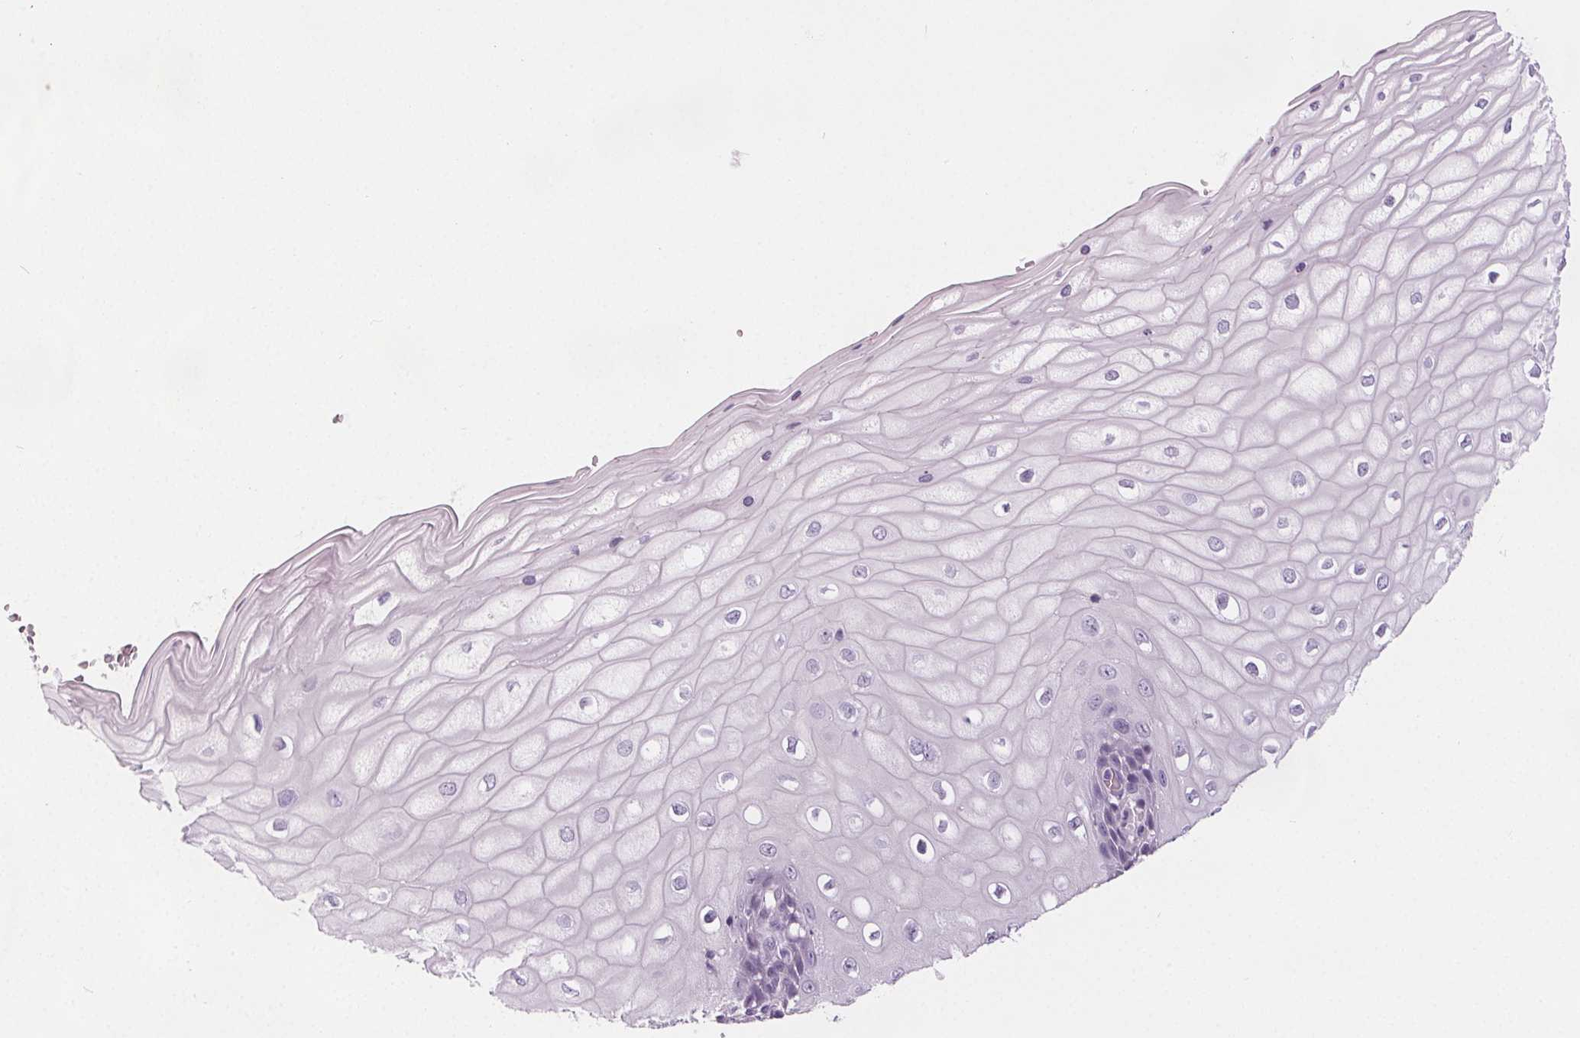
{"staining": {"intensity": "negative", "quantity": "none", "location": "none"}, "tissue": "cervix", "cell_type": "Glandular cells", "image_type": "normal", "snomed": [{"axis": "morphology", "description": "Normal tissue, NOS"}, {"axis": "topography", "description": "Cervix"}], "caption": "Glandular cells are negative for protein expression in unremarkable human cervix. (Brightfield microscopy of DAB IHC at high magnification).", "gene": "SLC5A12", "patient": {"sex": "female", "age": 37}}